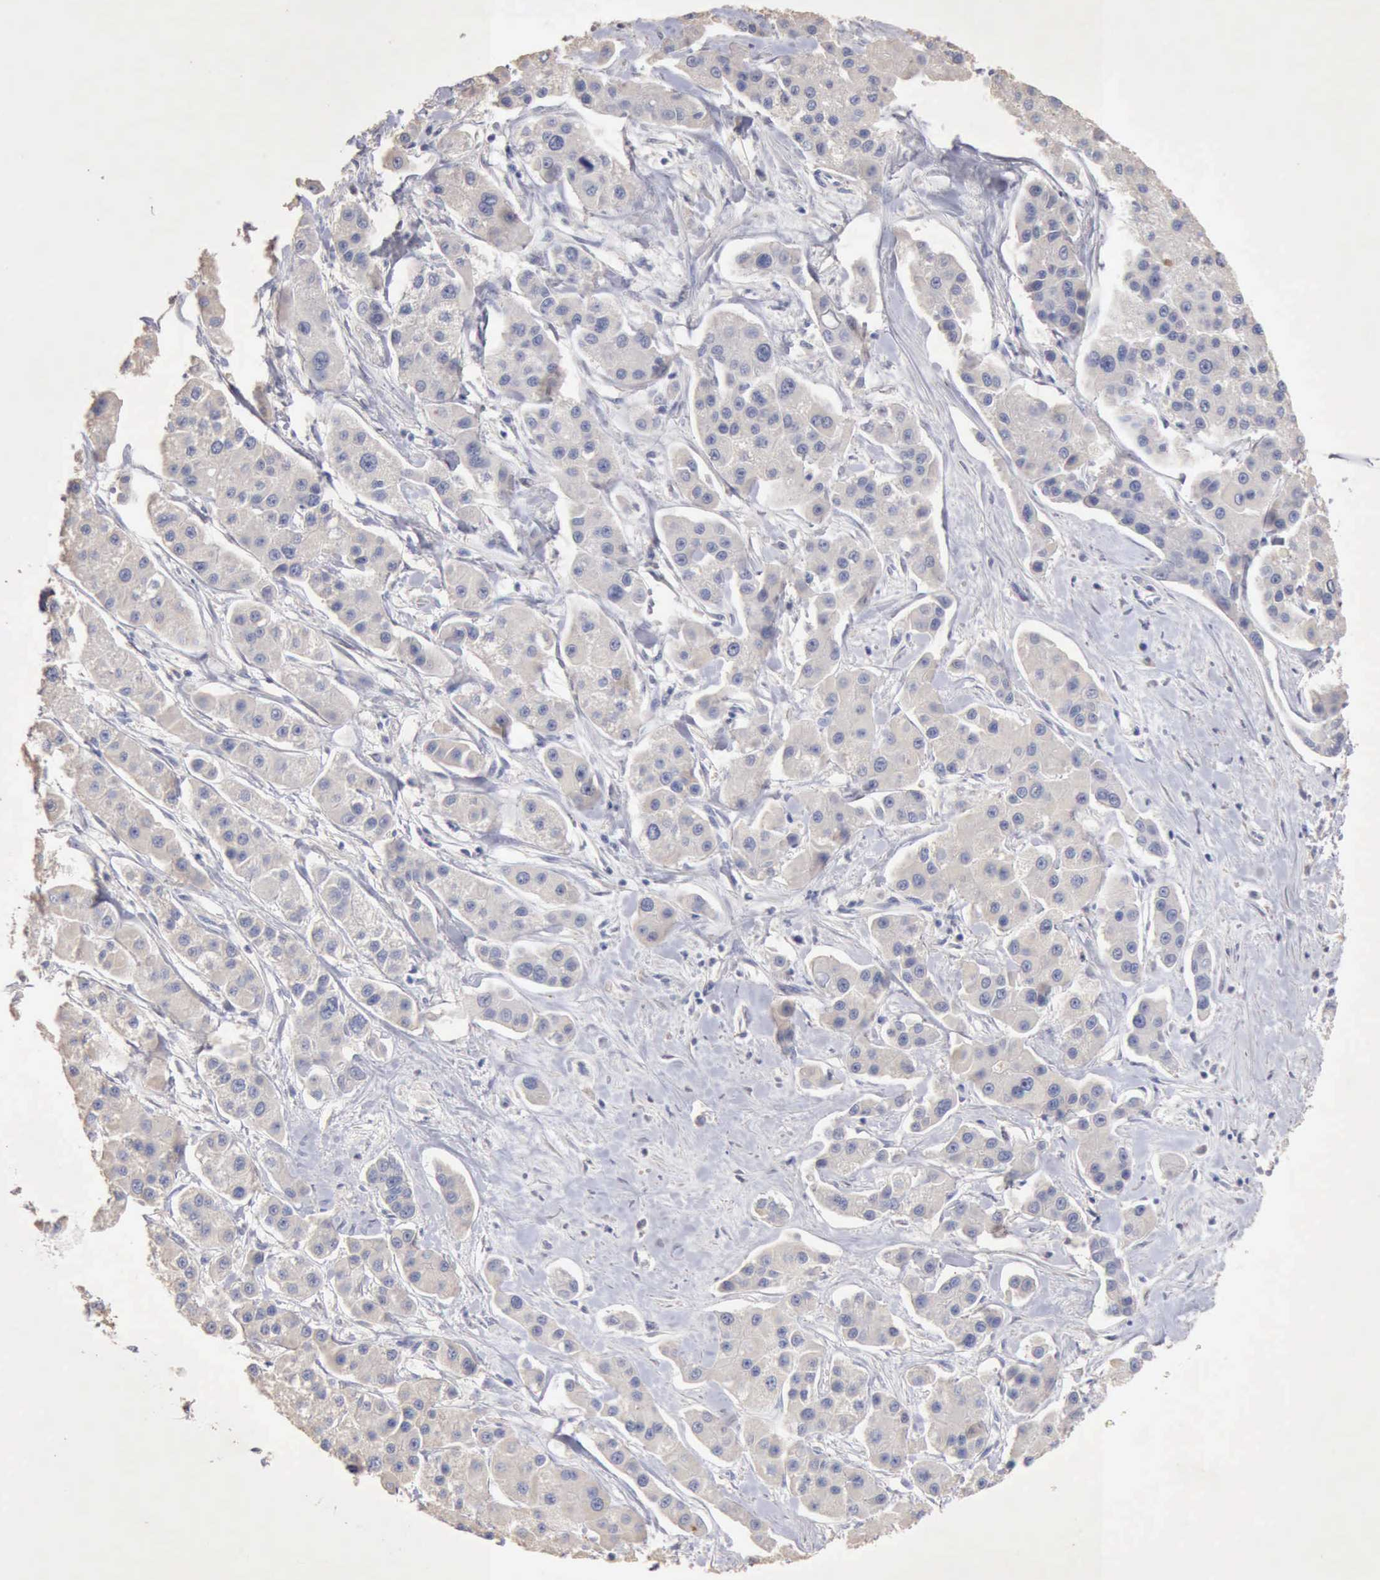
{"staining": {"intensity": "negative", "quantity": "none", "location": "none"}, "tissue": "liver cancer", "cell_type": "Tumor cells", "image_type": "cancer", "snomed": [{"axis": "morphology", "description": "Carcinoma, Hepatocellular, NOS"}, {"axis": "topography", "description": "Liver"}], "caption": "IHC photomicrograph of neoplastic tissue: human liver hepatocellular carcinoma stained with DAB reveals no significant protein positivity in tumor cells.", "gene": "KRT6B", "patient": {"sex": "female", "age": 85}}